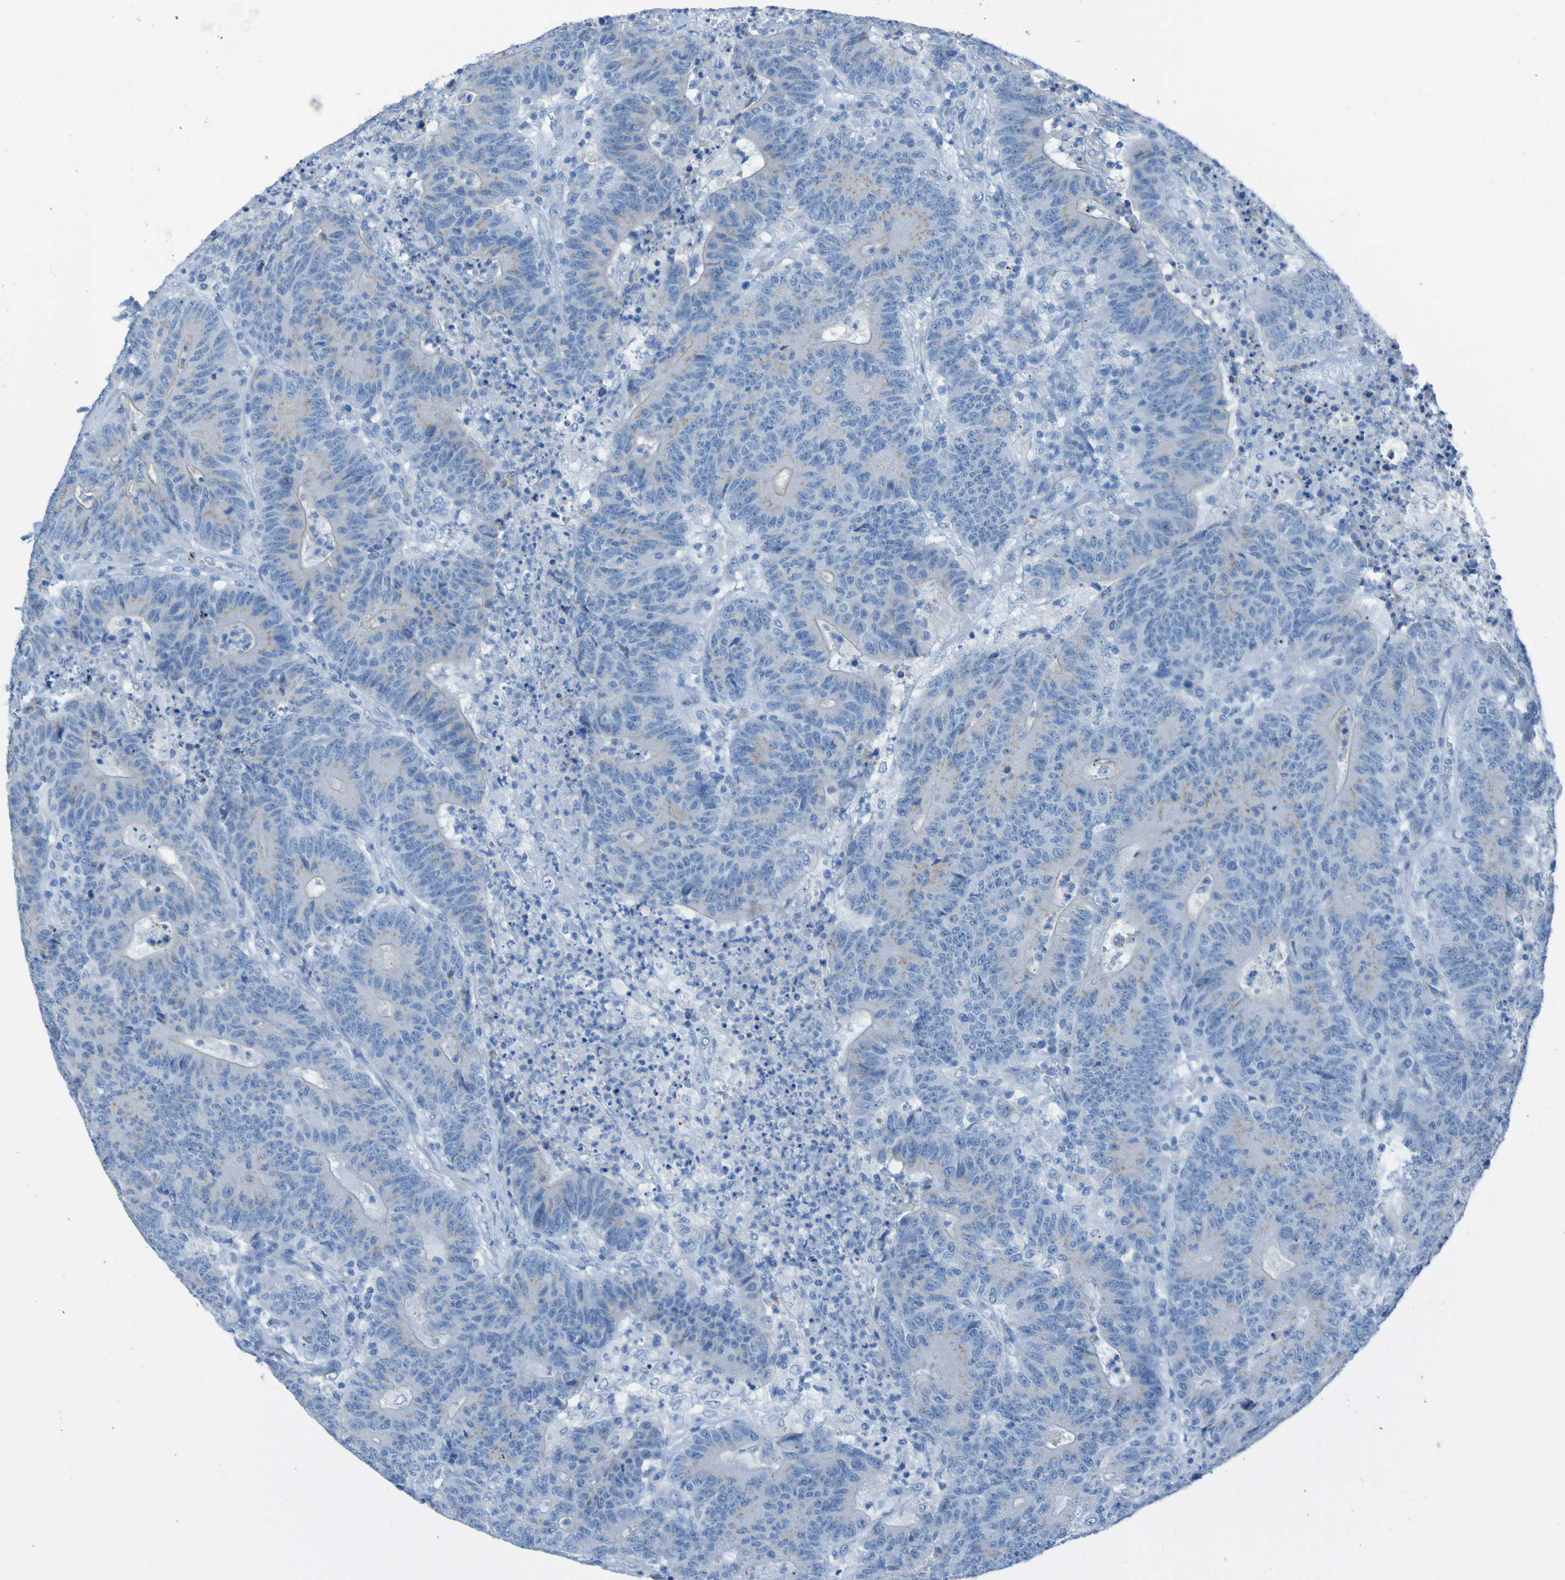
{"staining": {"intensity": "weak", "quantity": "<25%", "location": "cytoplasmic/membranous"}, "tissue": "colorectal cancer", "cell_type": "Tumor cells", "image_type": "cancer", "snomed": [{"axis": "morphology", "description": "Normal tissue, NOS"}, {"axis": "morphology", "description": "Adenocarcinoma, NOS"}, {"axis": "topography", "description": "Colon"}], "caption": "This histopathology image is of colorectal cancer stained with IHC to label a protein in brown with the nuclei are counter-stained blue. There is no staining in tumor cells. (DAB immunohistochemistry (IHC) with hematoxylin counter stain).", "gene": "ACMSD", "patient": {"sex": "female", "age": 75}}